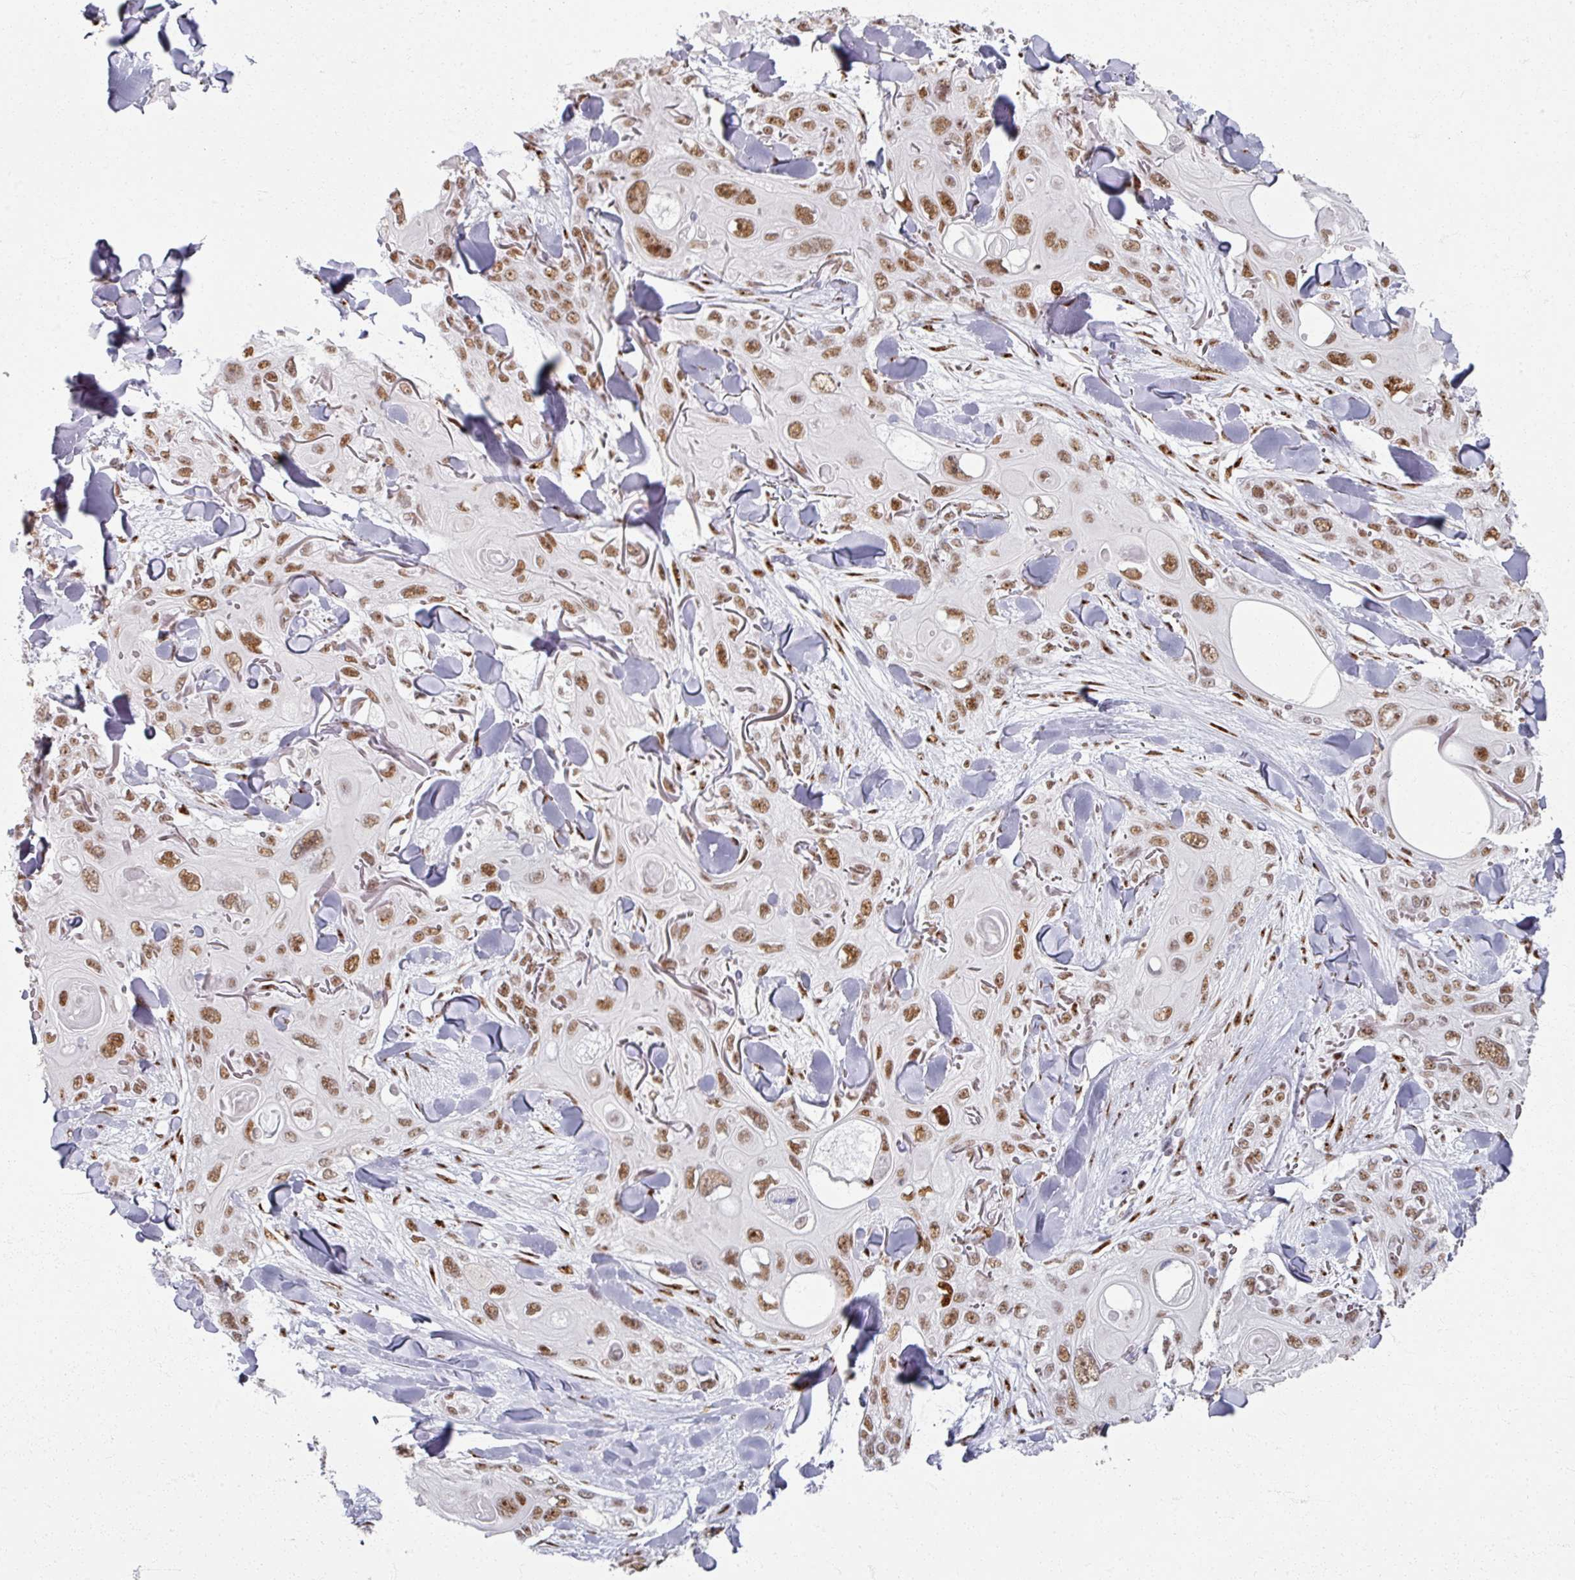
{"staining": {"intensity": "moderate", "quantity": ">75%", "location": "nuclear"}, "tissue": "skin cancer", "cell_type": "Tumor cells", "image_type": "cancer", "snomed": [{"axis": "morphology", "description": "Normal tissue, NOS"}, {"axis": "morphology", "description": "Squamous cell carcinoma, NOS"}, {"axis": "topography", "description": "Skin"}], "caption": "The photomicrograph reveals a brown stain indicating the presence of a protein in the nuclear of tumor cells in skin cancer.", "gene": "ADAR", "patient": {"sex": "male", "age": 72}}